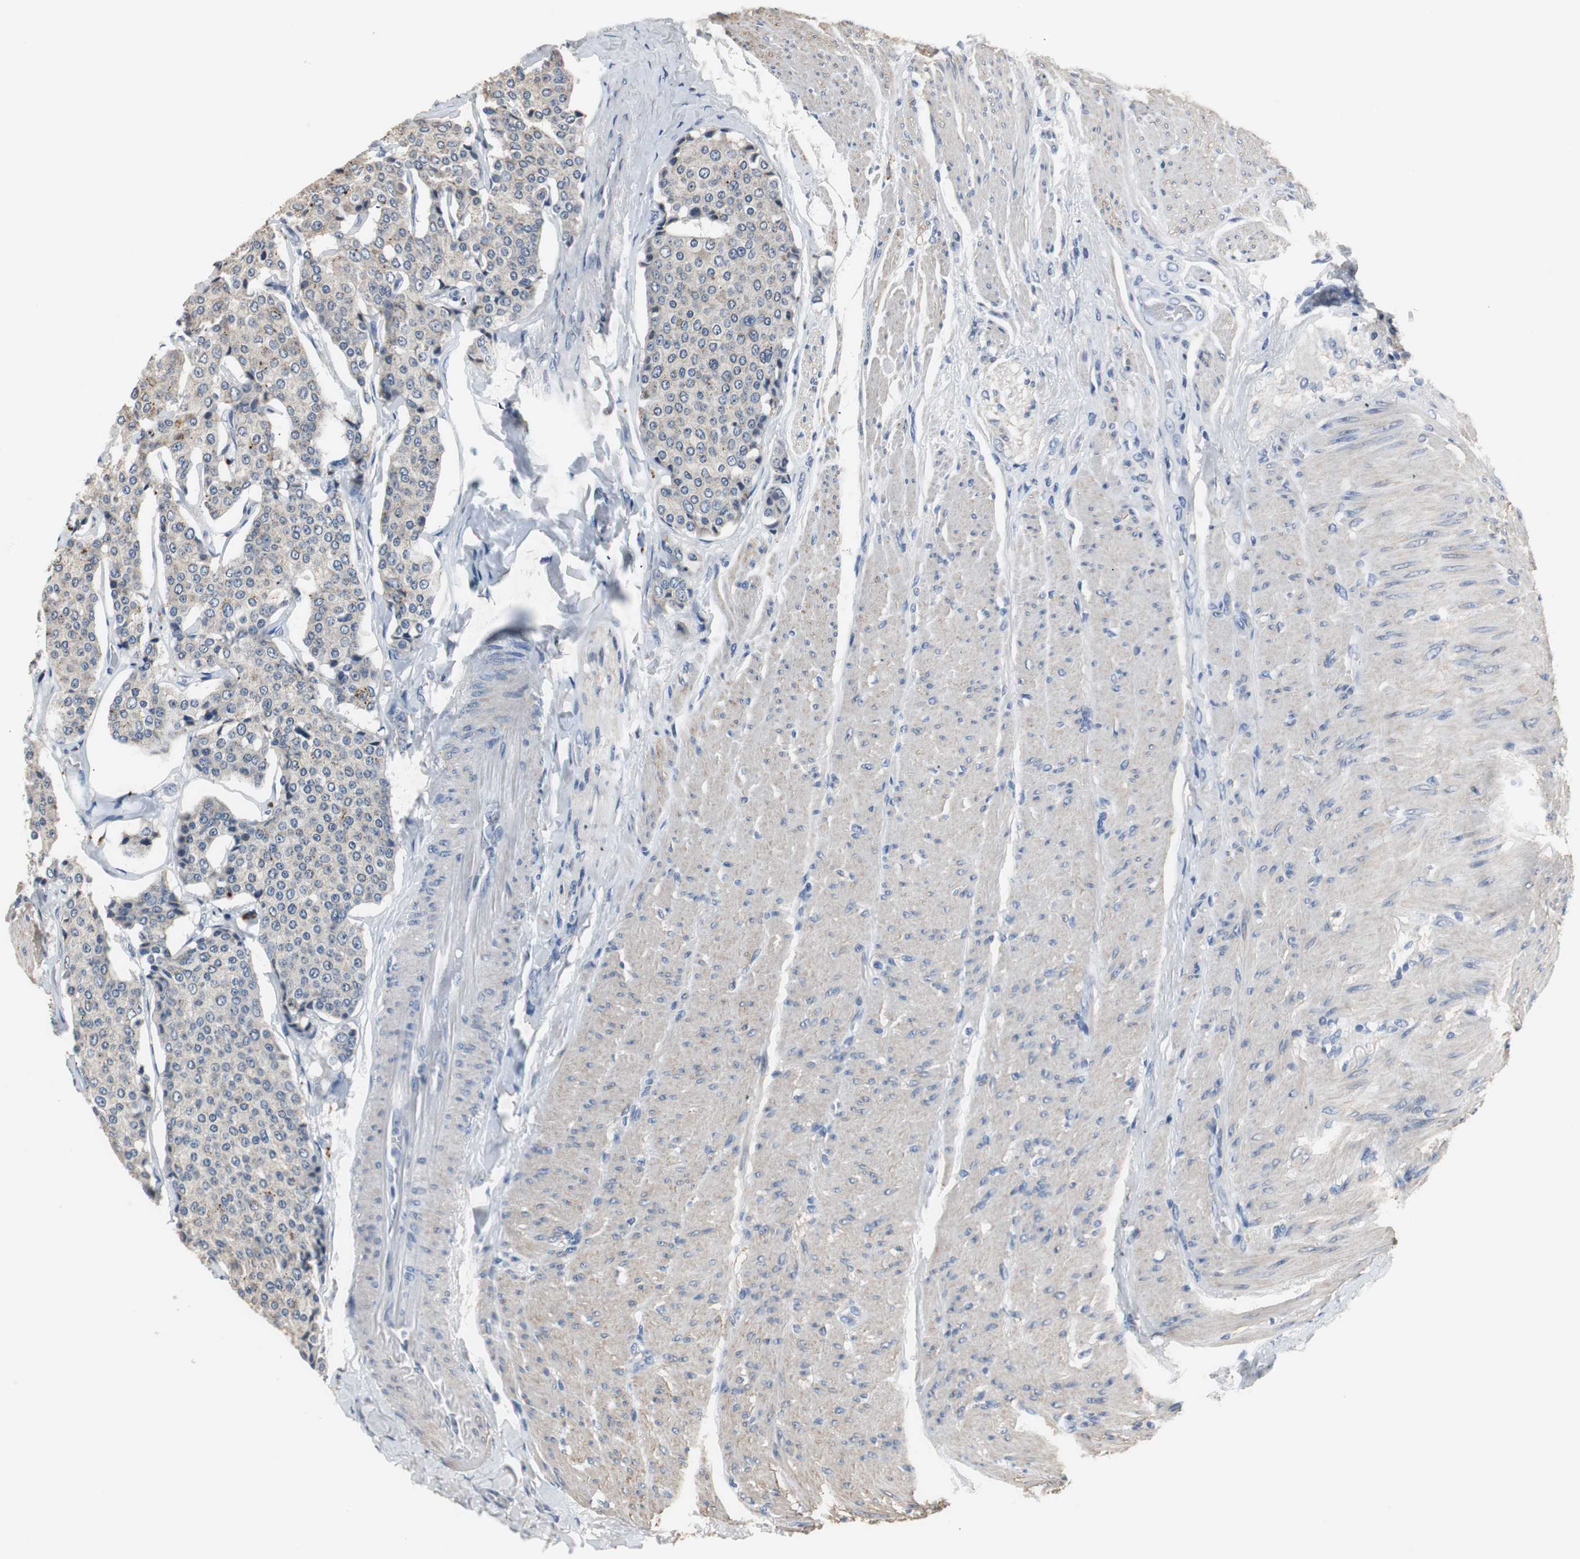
{"staining": {"intensity": "weak", "quantity": "25%-75%", "location": "cytoplasmic/membranous"}, "tissue": "carcinoid", "cell_type": "Tumor cells", "image_type": "cancer", "snomed": [{"axis": "morphology", "description": "Carcinoid, malignant, NOS"}, {"axis": "topography", "description": "Colon"}], "caption": "A histopathology image of malignant carcinoid stained for a protein demonstrates weak cytoplasmic/membranous brown staining in tumor cells. Immunohistochemistry (ihc) stains the protein of interest in brown and the nuclei are stained blue.", "gene": "PCYT1B", "patient": {"sex": "female", "age": 61}}